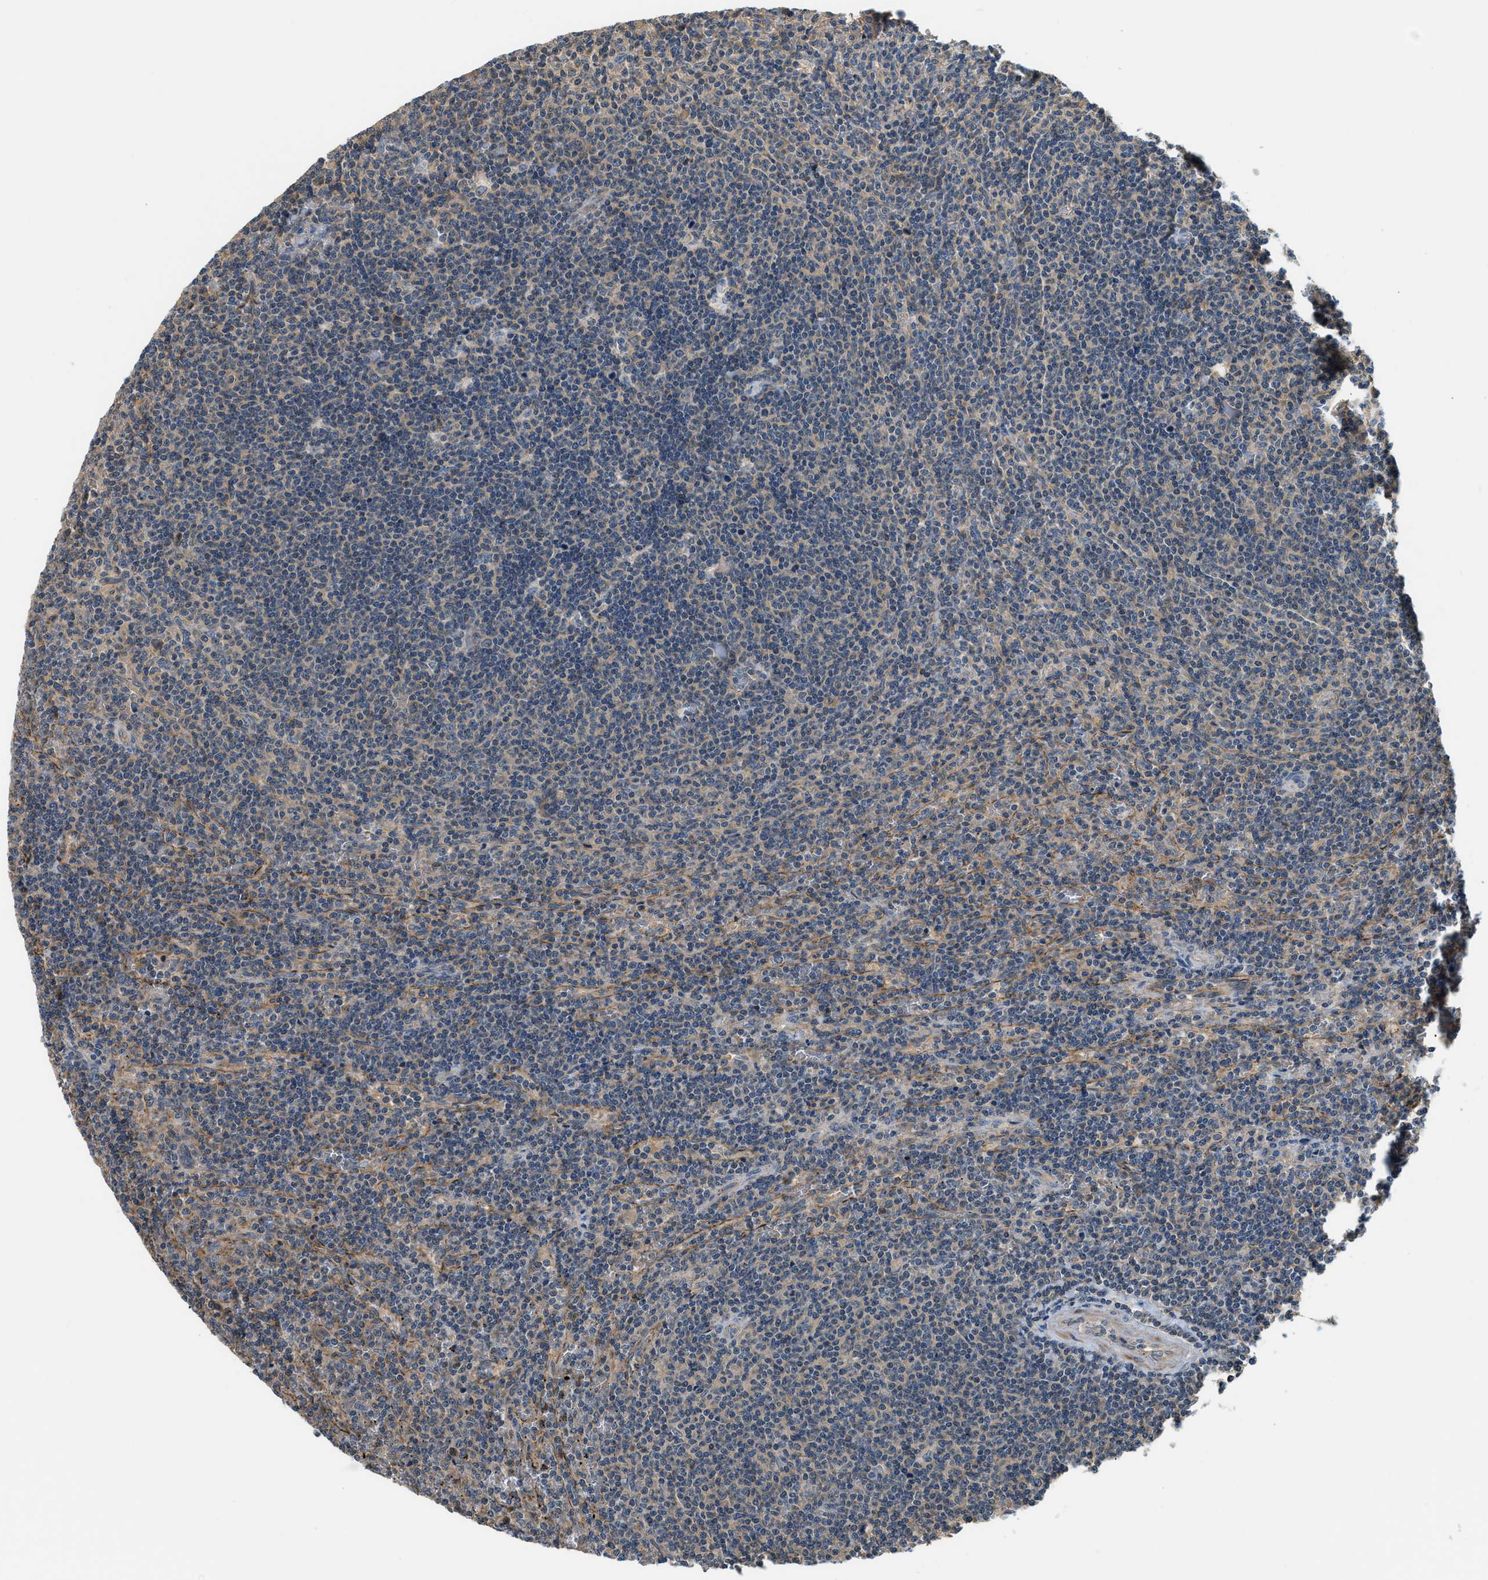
{"staining": {"intensity": "weak", "quantity": "<25%", "location": "cytoplasmic/membranous"}, "tissue": "lymphoma", "cell_type": "Tumor cells", "image_type": "cancer", "snomed": [{"axis": "morphology", "description": "Malignant lymphoma, non-Hodgkin's type, Low grade"}, {"axis": "topography", "description": "Spleen"}], "caption": "Immunohistochemical staining of malignant lymphoma, non-Hodgkin's type (low-grade) displays no significant positivity in tumor cells. (DAB immunohistochemistry, high magnification).", "gene": "CBLB", "patient": {"sex": "female", "age": 50}}